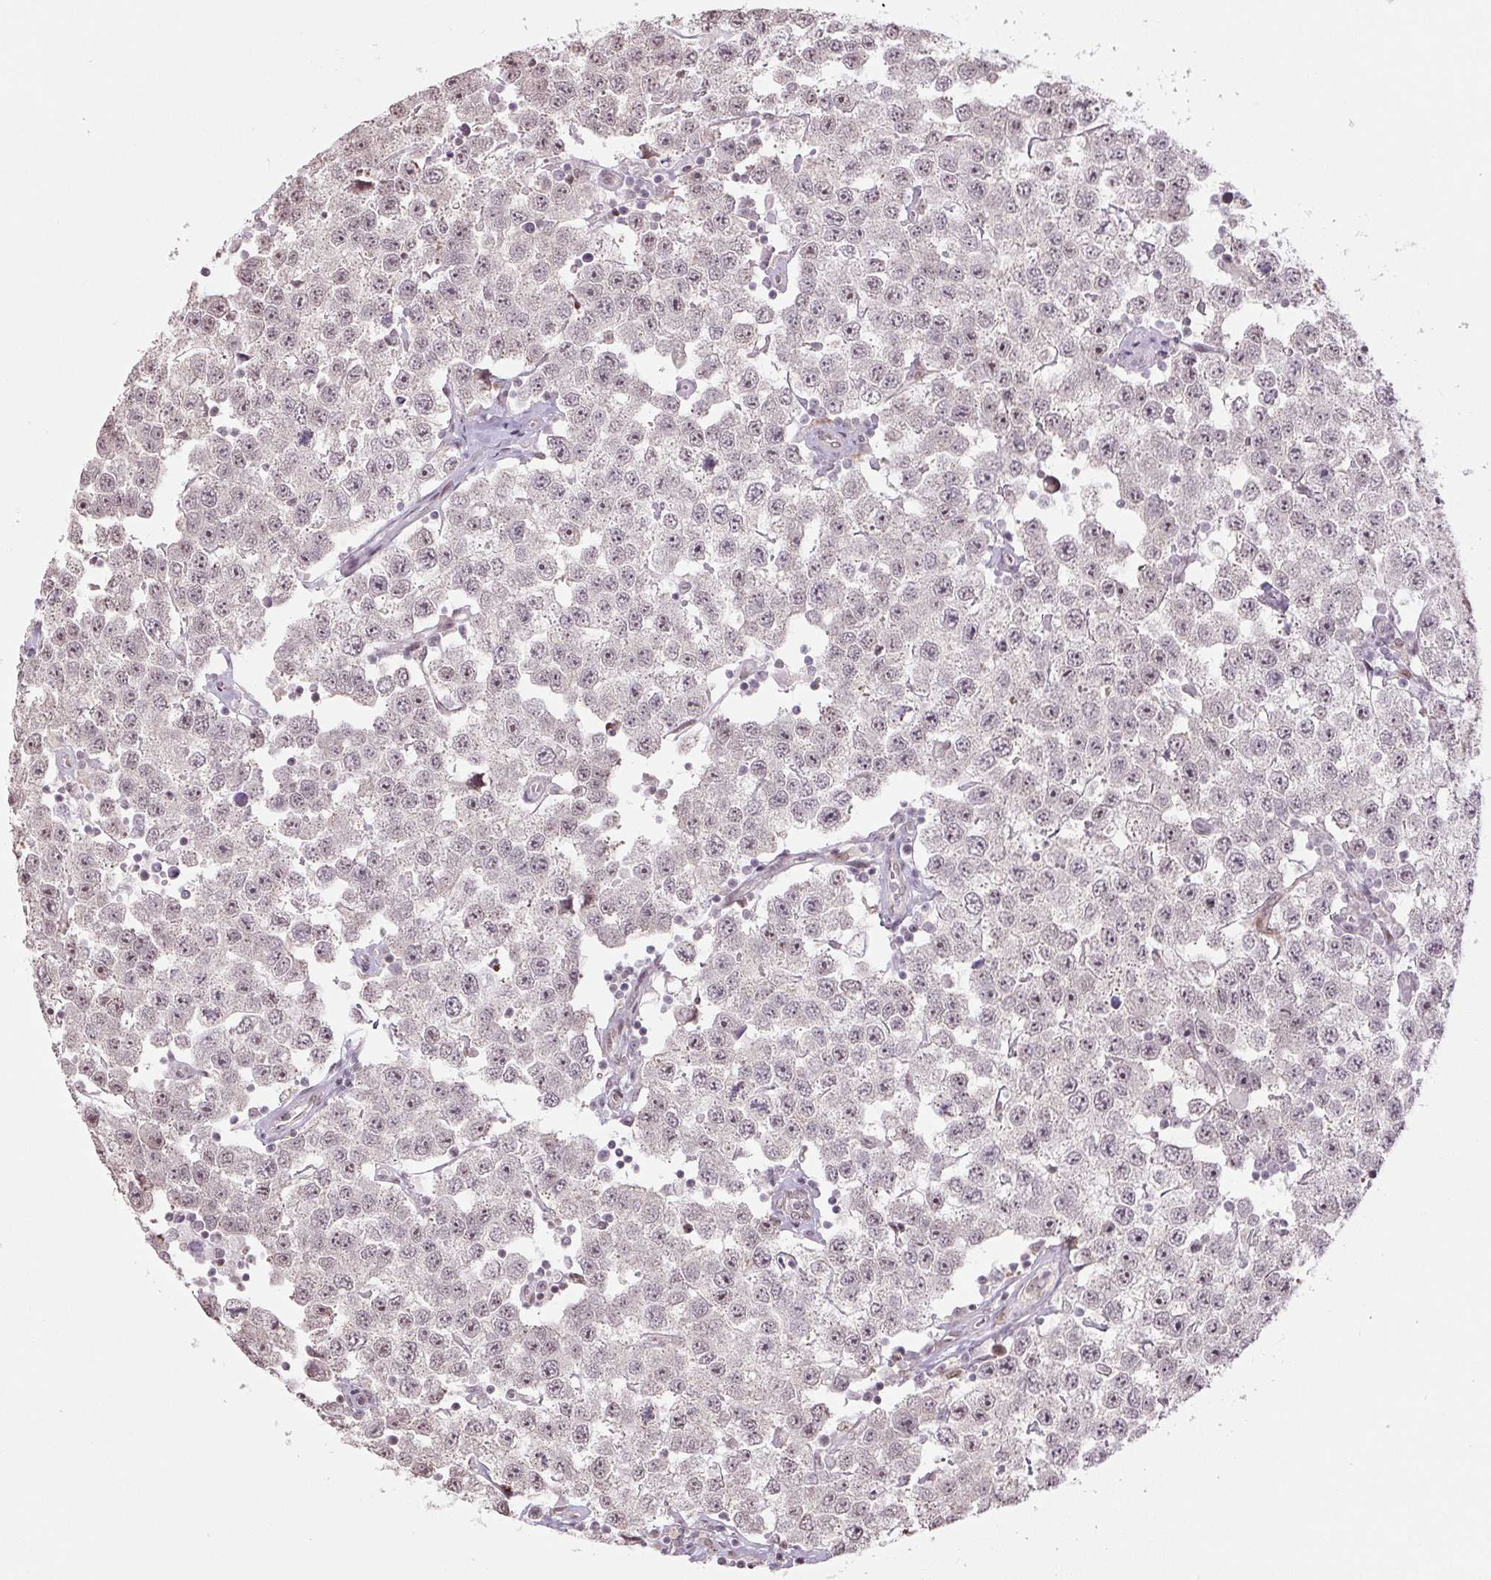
{"staining": {"intensity": "weak", "quantity": "25%-75%", "location": "nuclear"}, "tissue": "testis cancer", "cell_type": "Tumor cells", "image_type": "cancer", "snomed": [{"axis": "morphology", "description": "Seminoma, NOS"}, {"axis": "topography", "description": "Testis"}], "caption": "Protein analysis of testis cancer (seminoma) tissue demonstrates weak nuclear expression in about 25%-75% of tumor cells.", "gene": "TCFL5", "patient": {"sex": "male", "age": 34}}